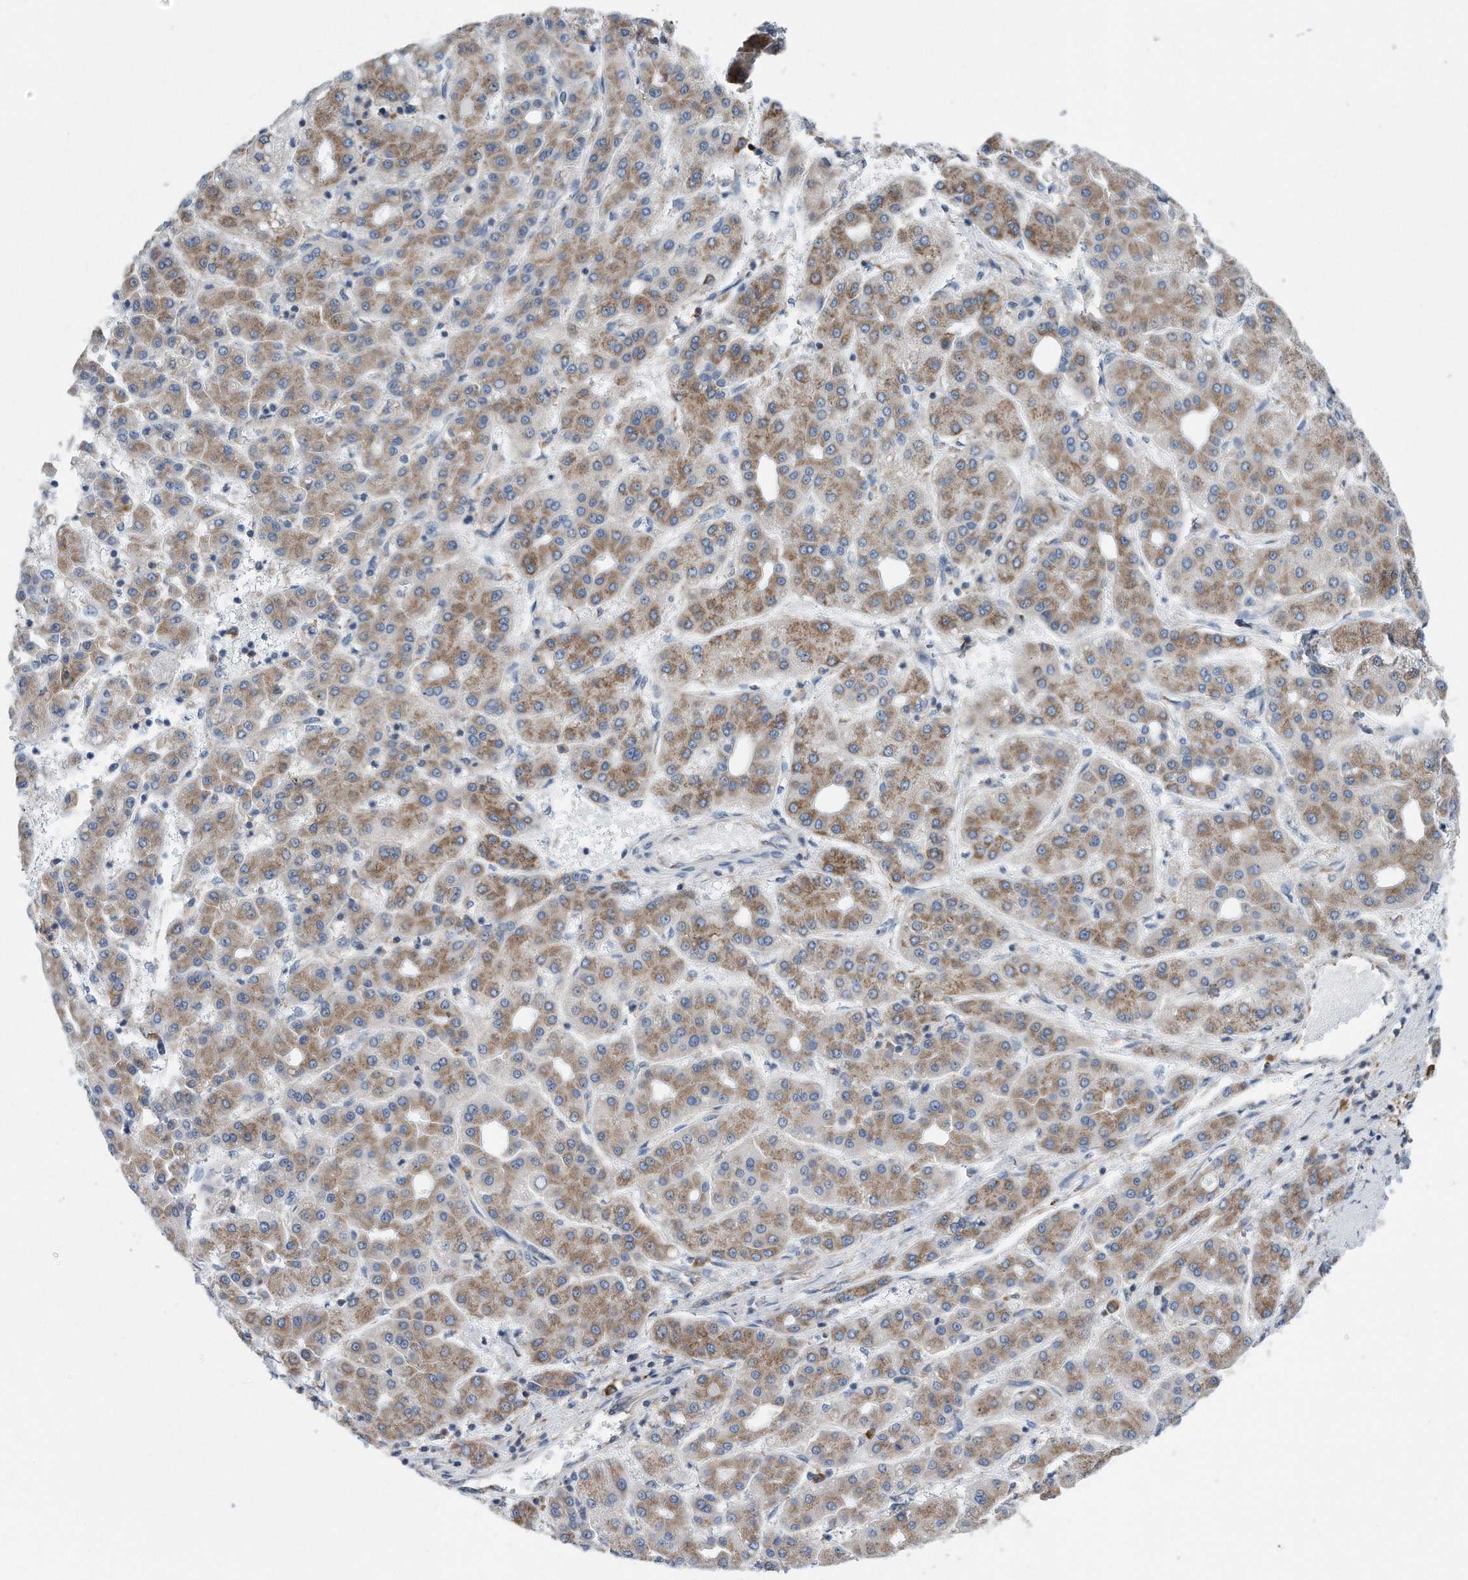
{"staining": {"intensity": "moderate", "quantity": ">75%", "location": "cytoplasmic/membranous"}, "tissue": "liver cancer", "cell_type": "Tumor cells", "image_type": "cancer", "snomed": [{"axis": "morphology", "description": "Carcinoma, Hepatocellular, NOS"}, {"axis": "topography", "description": "Liver"}], "caption": "A brown stain labels moderate cytoplasmic/membranous positivity of a protein in liver hepatocellular carcinoma tumor cells.", "gene": "RPL26L1", "patient": {"sex": "male", "age": 65}}